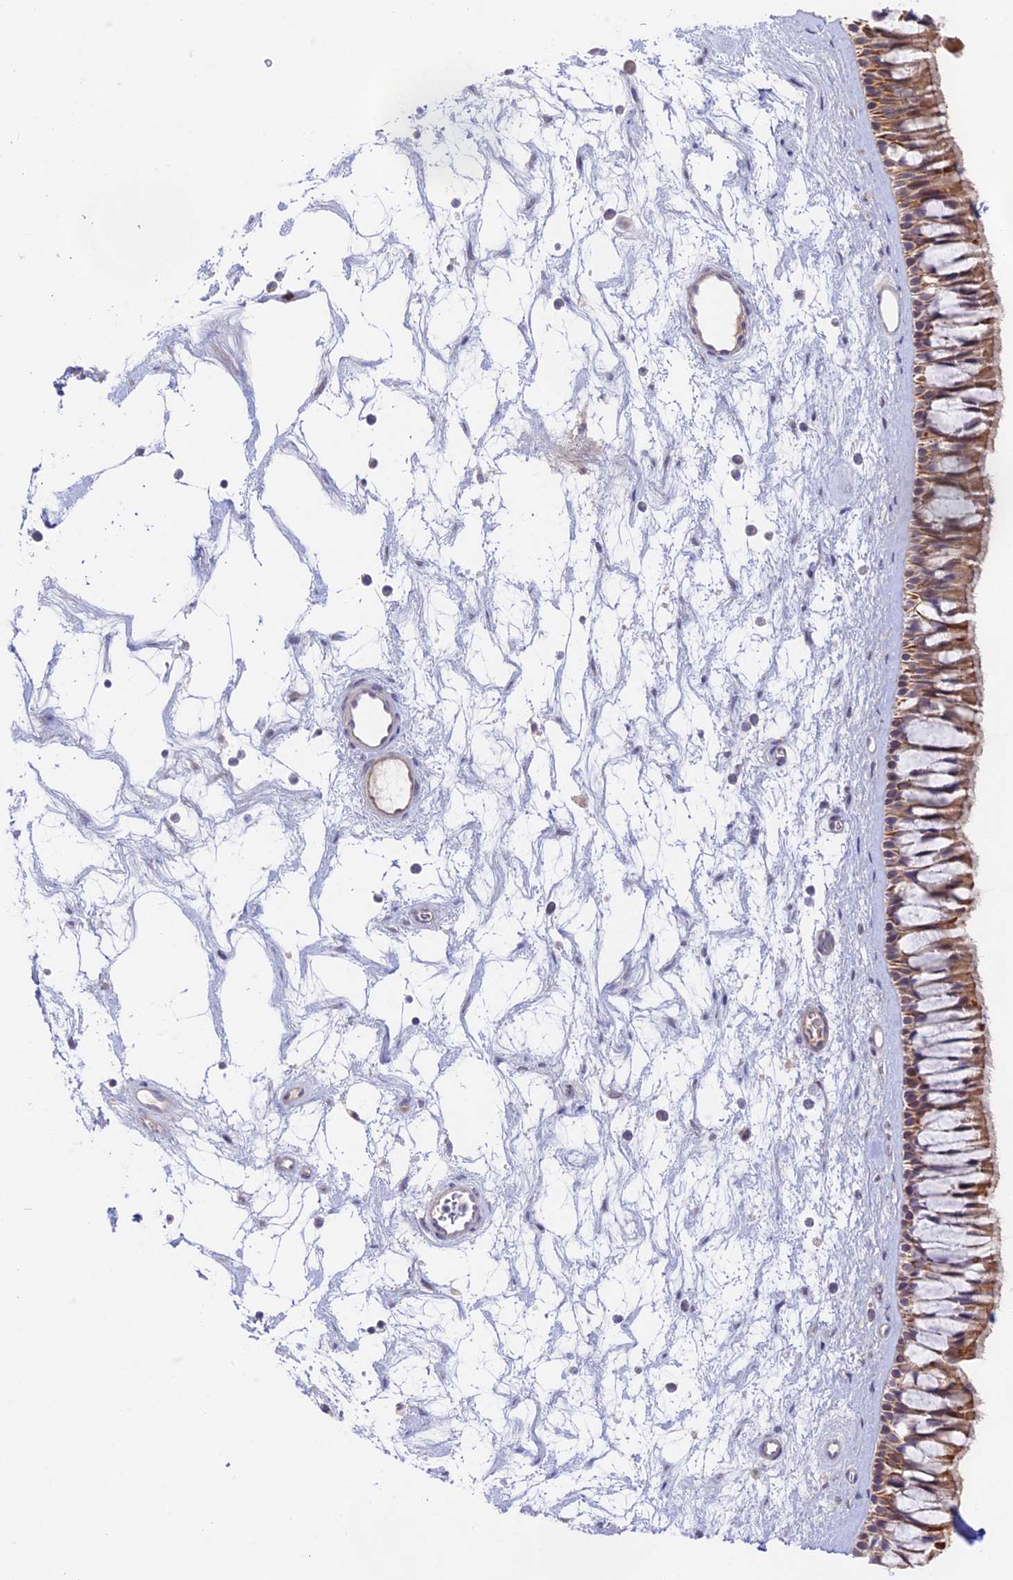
{"staining": {"intensity": "moderate", "quantity": ">75%", "location": "cytoplasmic/membranous"}, "tissue": "nasopharynx", "cell_type": "Respiratory epithelial cells", "image_type": "normal", "snomed": [{"axis": "morphology", "description": "Normal tissue, NOS"}, {"axis": "topography", "description": "Nasopharynx"}], "caption": "IHC image of benign human nasopharynx stained for a protein (brown), which exhibits medium levels of moderate cytoplasmic/membranous expression in approximately >75% of respiratory epithelial cells.", "gene": "CAMSAP3", "patient": {"sex": "male", "age": 64}}